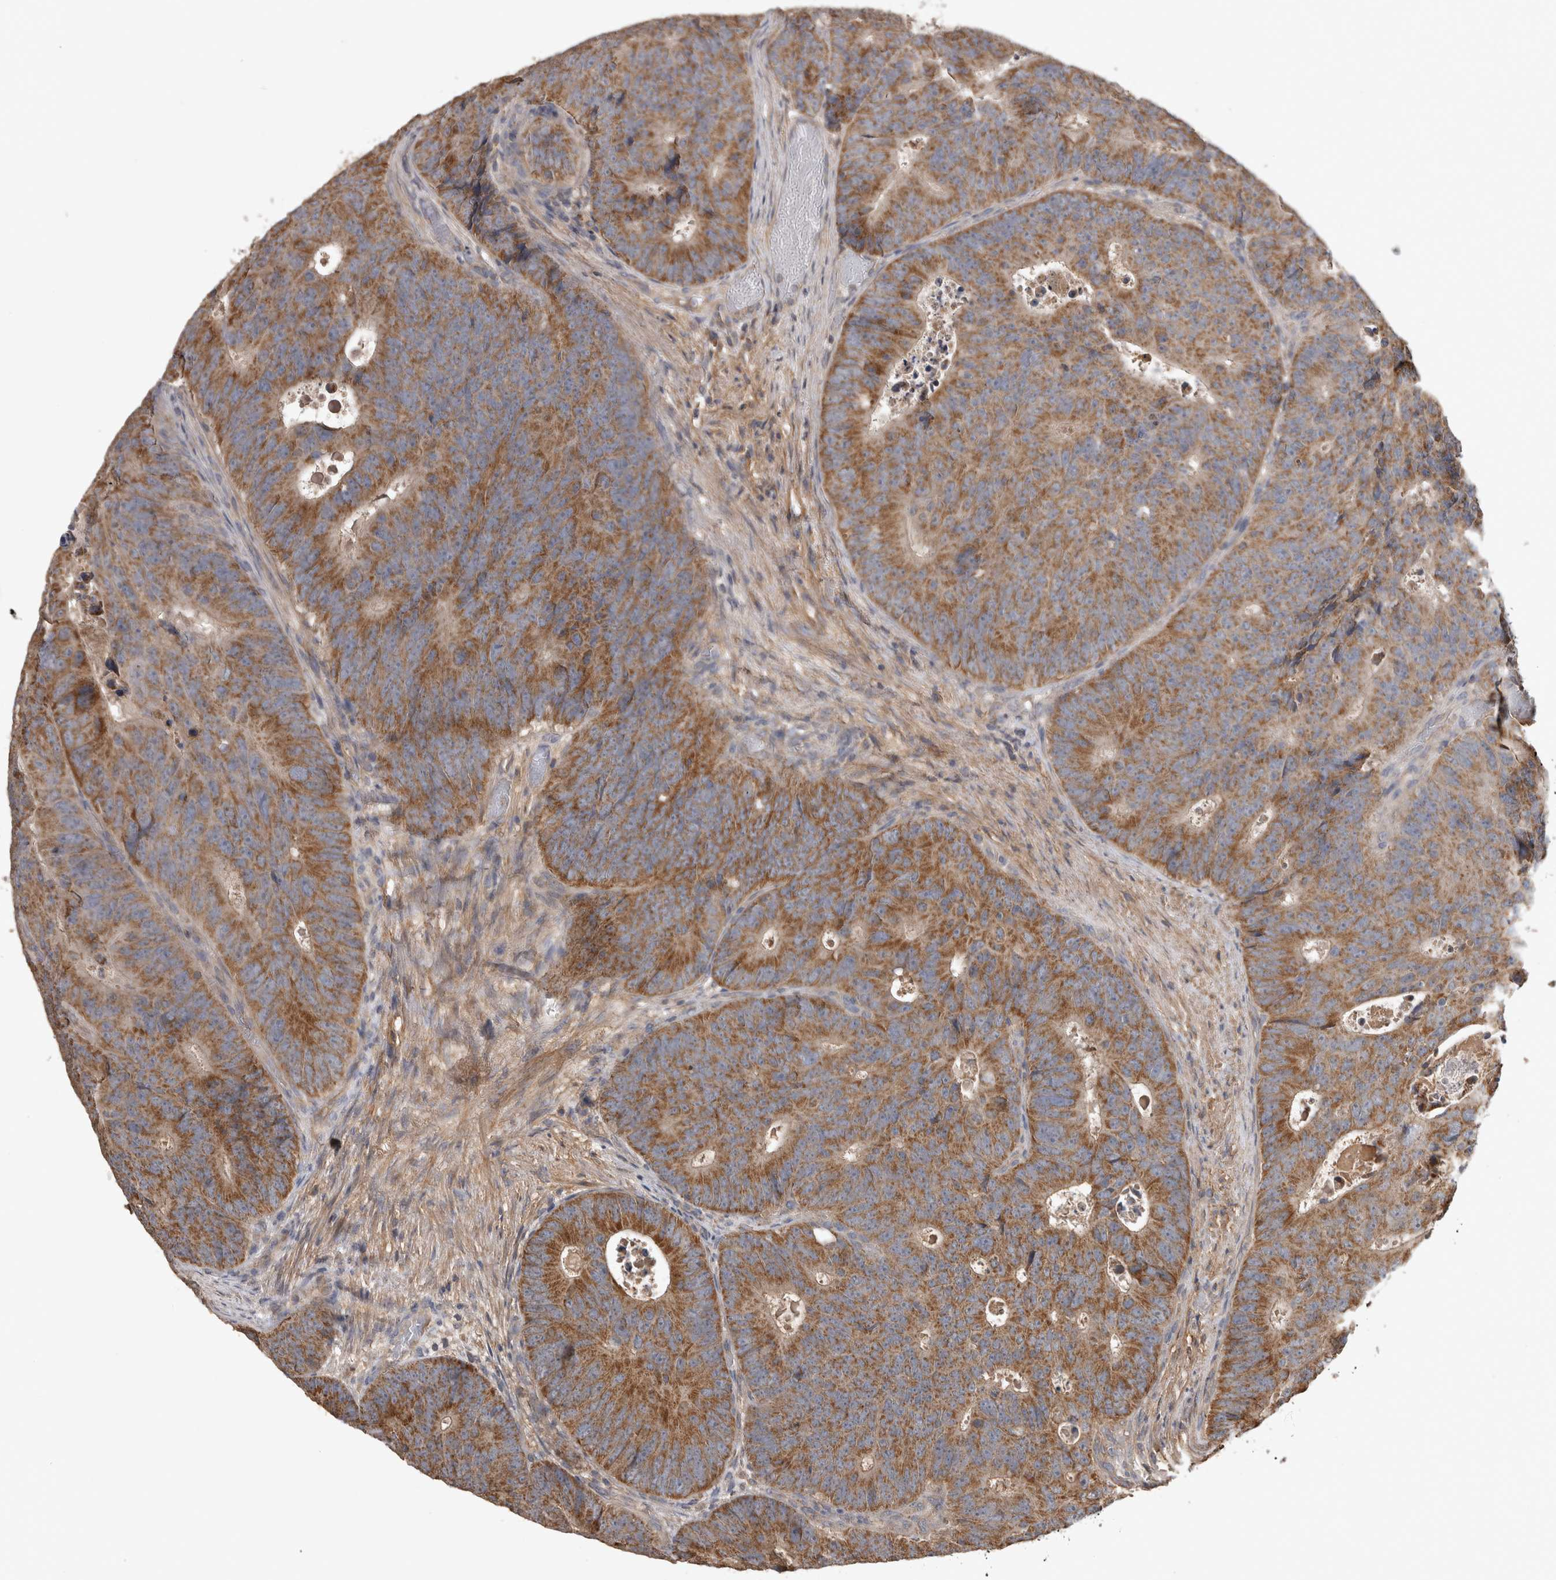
{"staining": {"intensity": "moderate", "quantity": ">75%", "location": "cytoplasmic/membranous"}, "tissue": "colorectal cancer", "cell_type": "Tumor cells", "image_type": "cancer", "snomed": [{"axis": "morphology", "description": "Adenocarcinoma, NOS"}, {"axis": "topography", "description": "Colon"}], "caption": "This is an image of IHC staining of colorectal adenocarcinoma, which shows moderate positivity in the cytoplasmic/membranous of tumor cells.", "gene": "TRMT61B", "patient": {"sex": "male", "age": 87}}